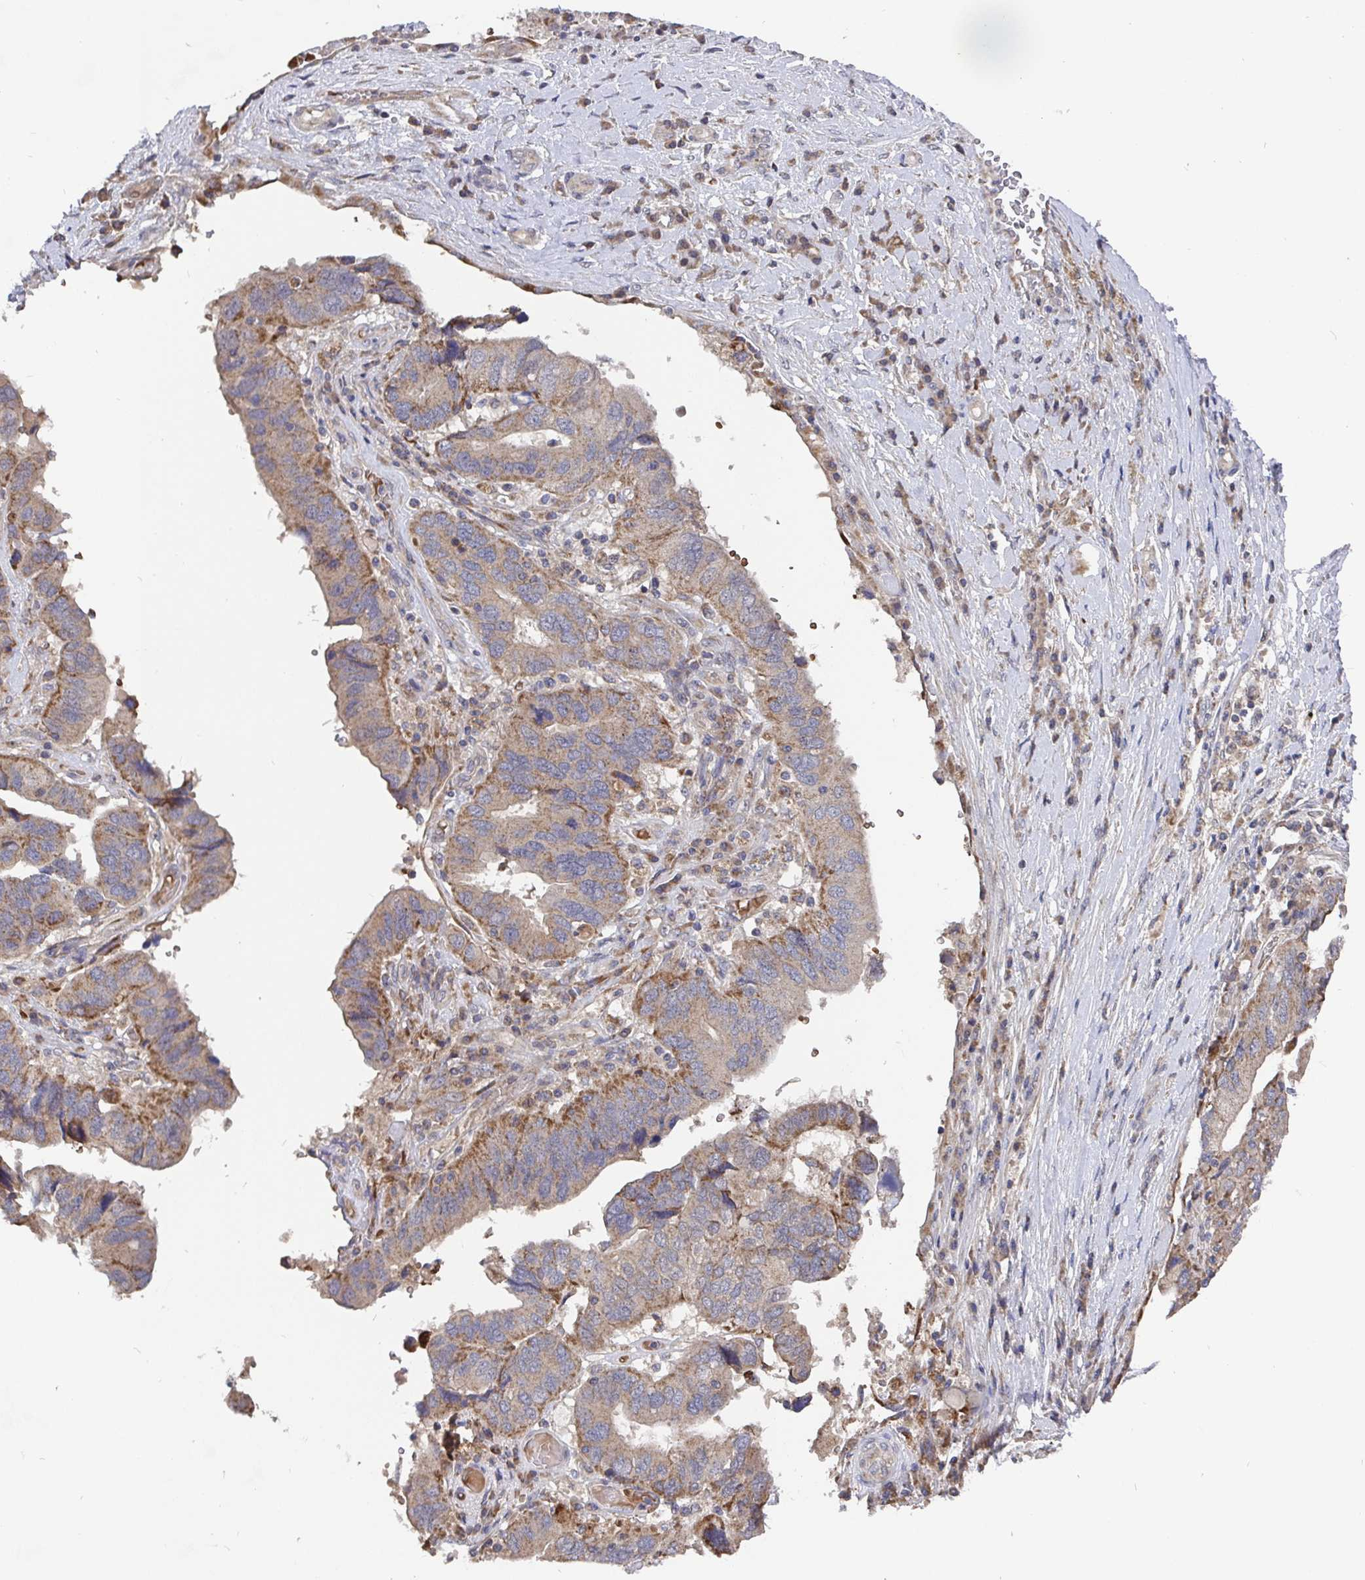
{"staining": {"intensity": "moderate", "quantity": ">75%", "location": "cytoplasmic/membranous"}, "tissue": "ovarian cancer", "cell_type": "Tumor cells", "image_type": "cancer", "snomed": [{"axis": "morphology", "description": "Cystadenocarcinoma, serous, NOS"}, {"axis": "topography", "description": "Ovary"}], "caption": "Ovarian cancer (serous cystadenocarcinoma) stained with a brown dye reveals moderate cytoplasmic/membranous positive positivity in about >75% of tumor cells.", "gene": "PDF", "patient": {"sex": "female", "age": 79}}